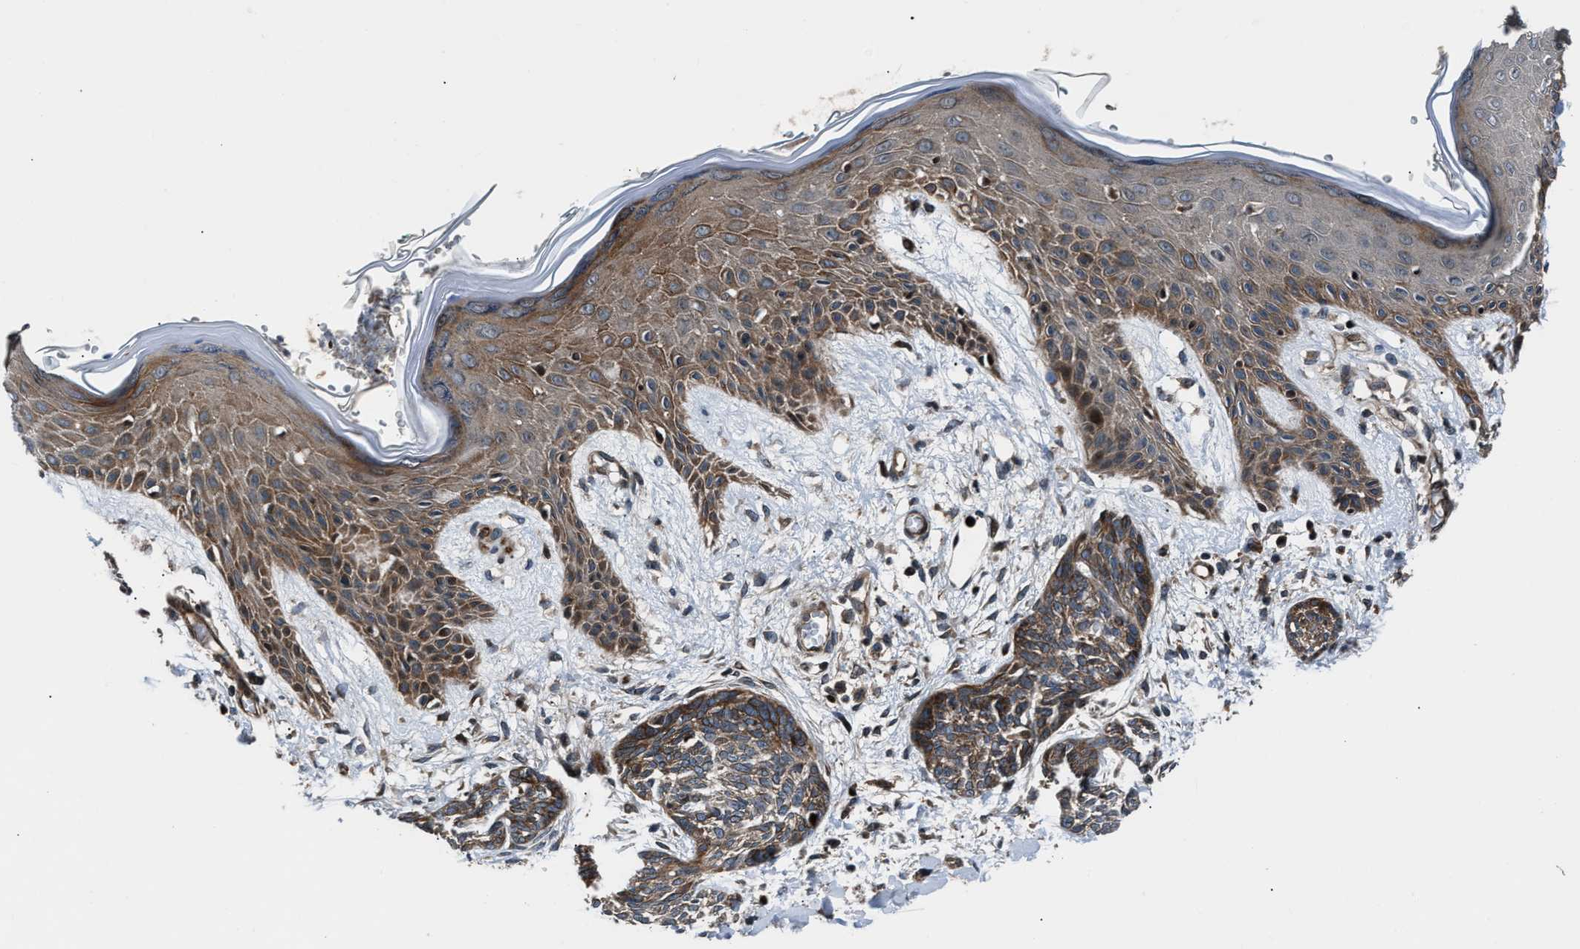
{"staining": {"intensity": "moderate", "quantity": ">75%", "location": "cytoplasmic/membranous"}, "tissue": "skin cancer", "cell_type": "Tumor cells", "image_type": "cancer", "snomed": [{"axis": "morphology", "description": "Basal cell carcinoma"}, {"axis": "topography", "description": "Skin"}], "caption": "Protein expression analysis of skin cancer reveals moderate cytoplasmic/membranous positivity in approximately >75% of tumor cells.", "gene": "DYNC2I1", "patient": {"sex": "female", "age": 59}}